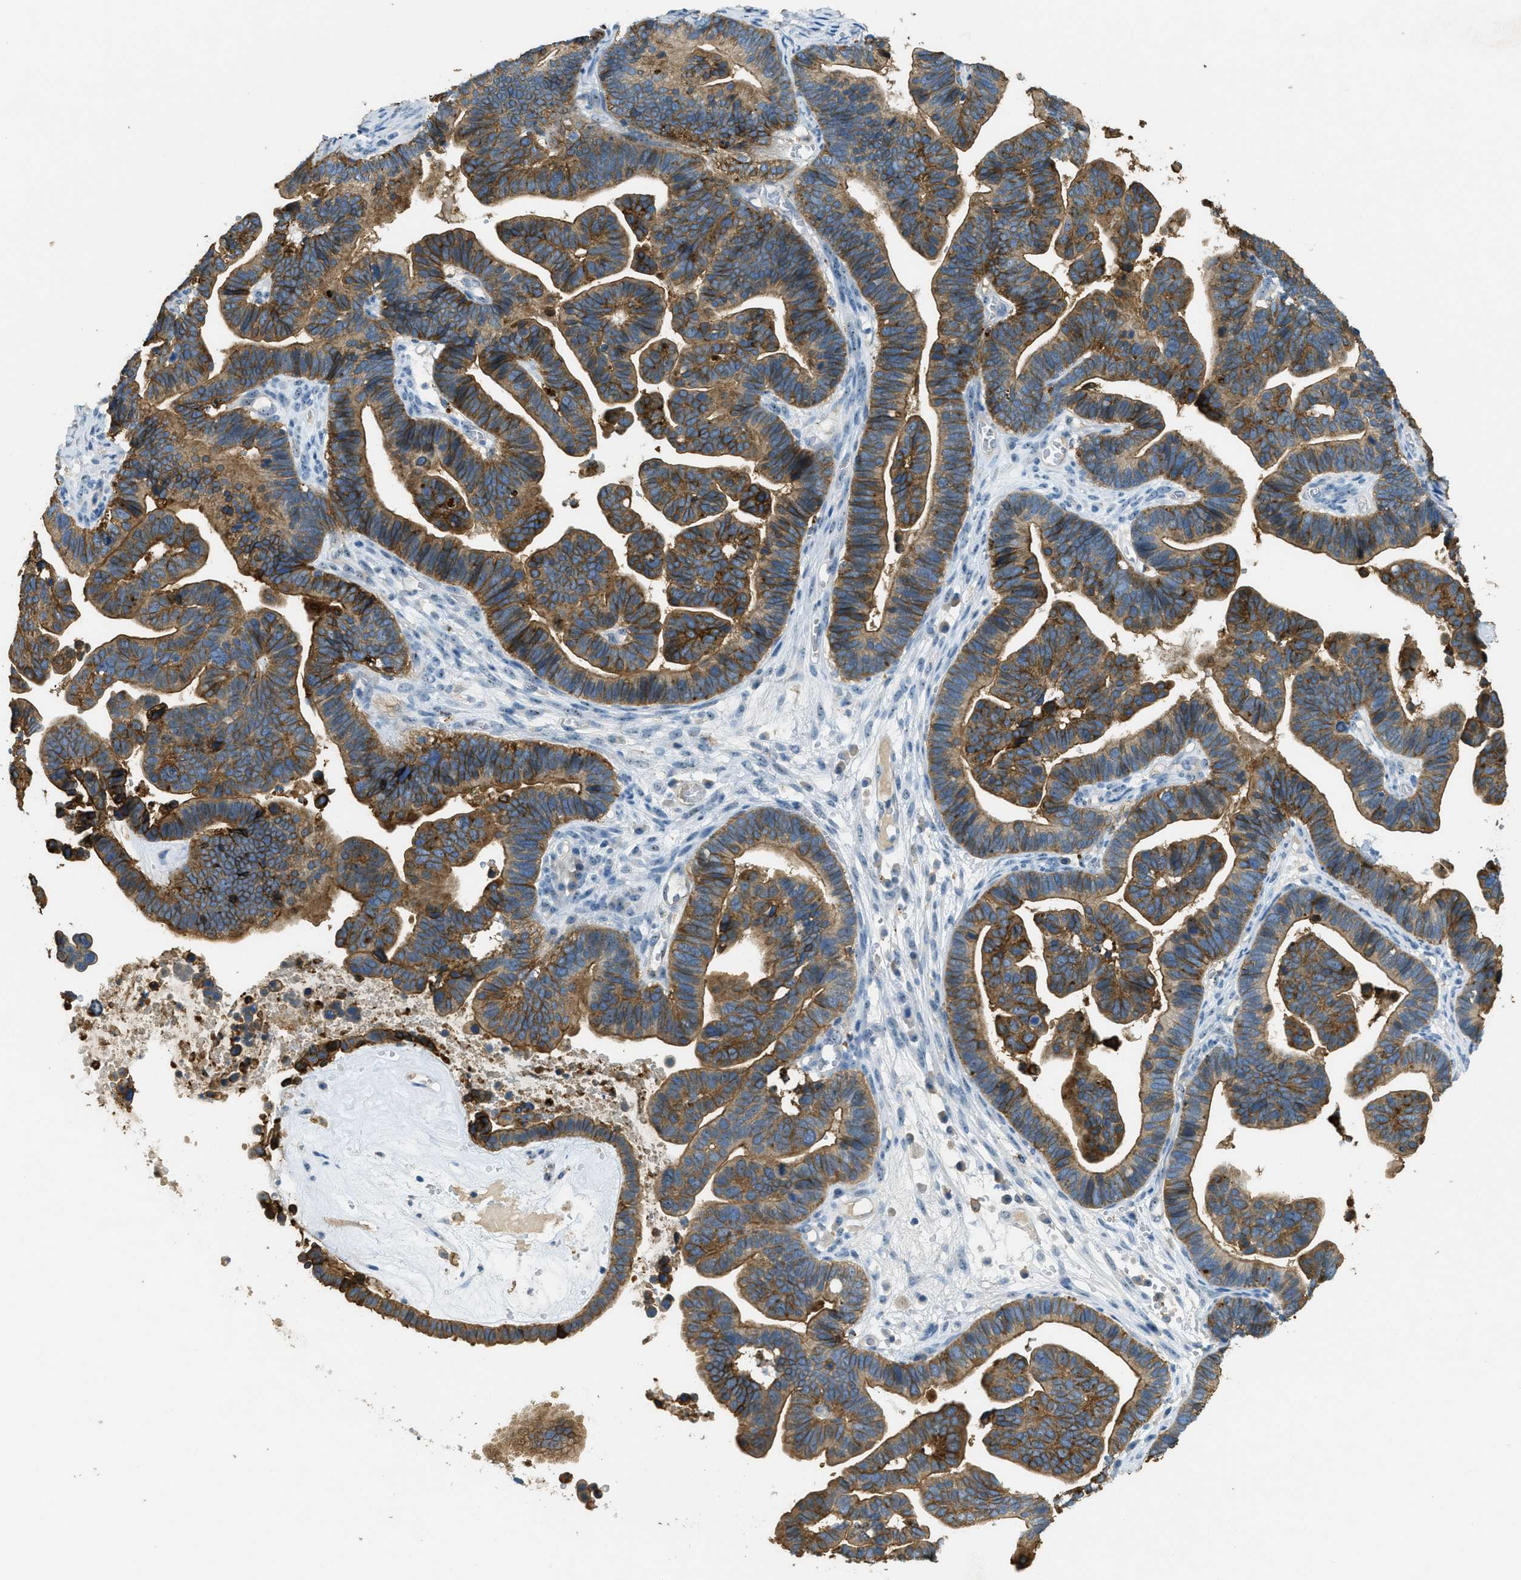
{"staining": {"intensity": "moderate", "quantity": ">75%", "location": "cytoplasmic/membranous"}, "tissue": "ovarian cancer", "cell_type": "Tumor cells", "image_type": "cancer", "snomed": [{"axis": "morphology", "description": "Cystadenocarcinoma, serous, NOS"}, {"axis": "topography", "description": "Ovary"}], "caption": "Ovarian cancer was stained to show a protein in brown. There is medium levels of moderate cytoplasmic/membranous positivity in approximately >75% of tumor cells. (Stains: DAB (3,3'-diaminobenzidine) in brown, nuclei in blue, Microscopy: brightfield microscopy at high magnification).", "gene": "OSMR", "patient": {"sex": "female", "age": 56}}